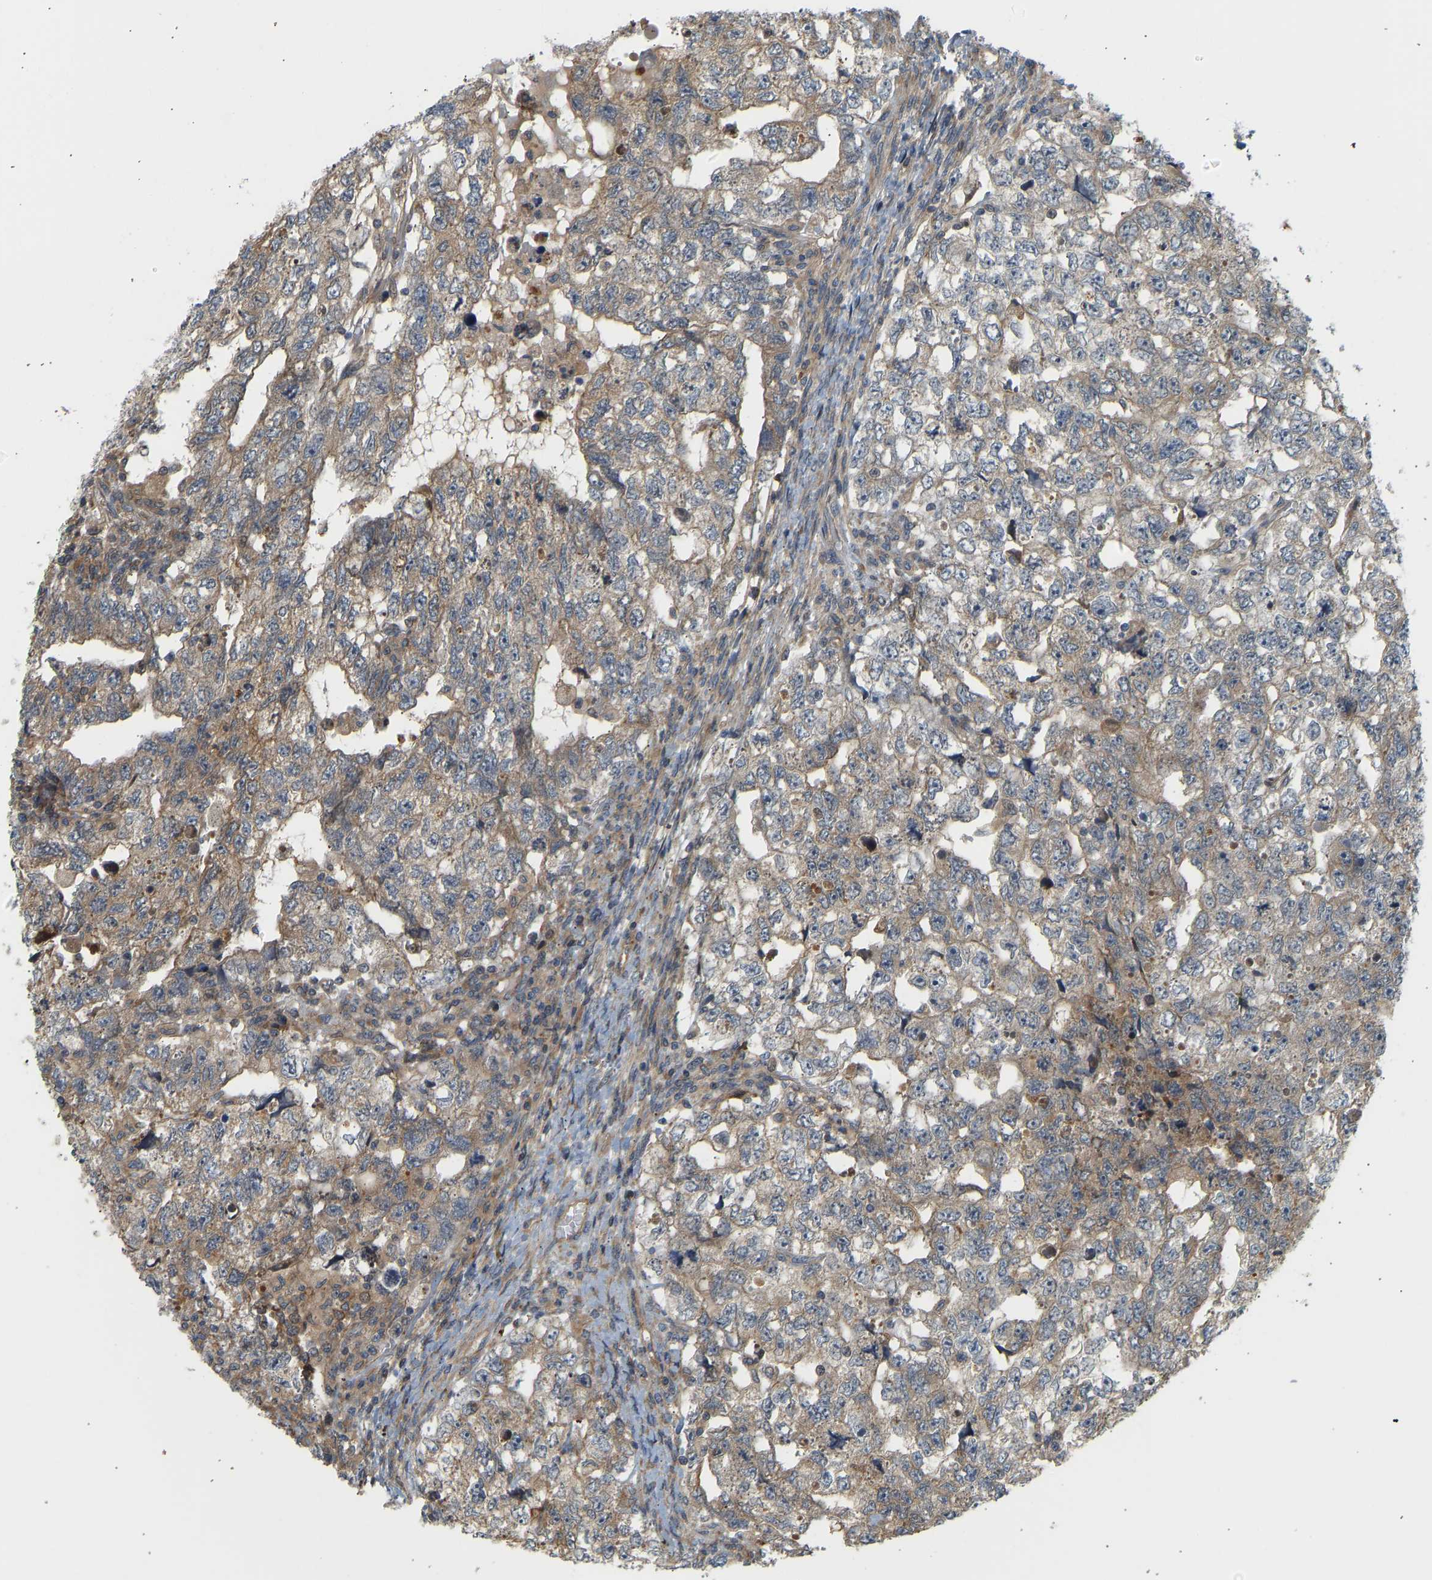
{"staining": {"intensity": "weak", "quantity": "25%-75%", "location": "cytoplasmic/membranous"}, "tissue": "testis cancer", "cell_type": "Tumor cells", "image_type": "cancer", "snomed": [{"axis": "morphology", "description": "Carcinoma, Embryonal, NOS"}, {"axis": "topography", "description": "Testis"}], "caption": "Immunohistochemical staining of testis cancer exhibits low levels of weak cytoplasmic/membranous protein positivity in approximately 25%-75% of tumor cells.", "gene": "CEP57", "patient": {"sex": "male", "age": 36}}